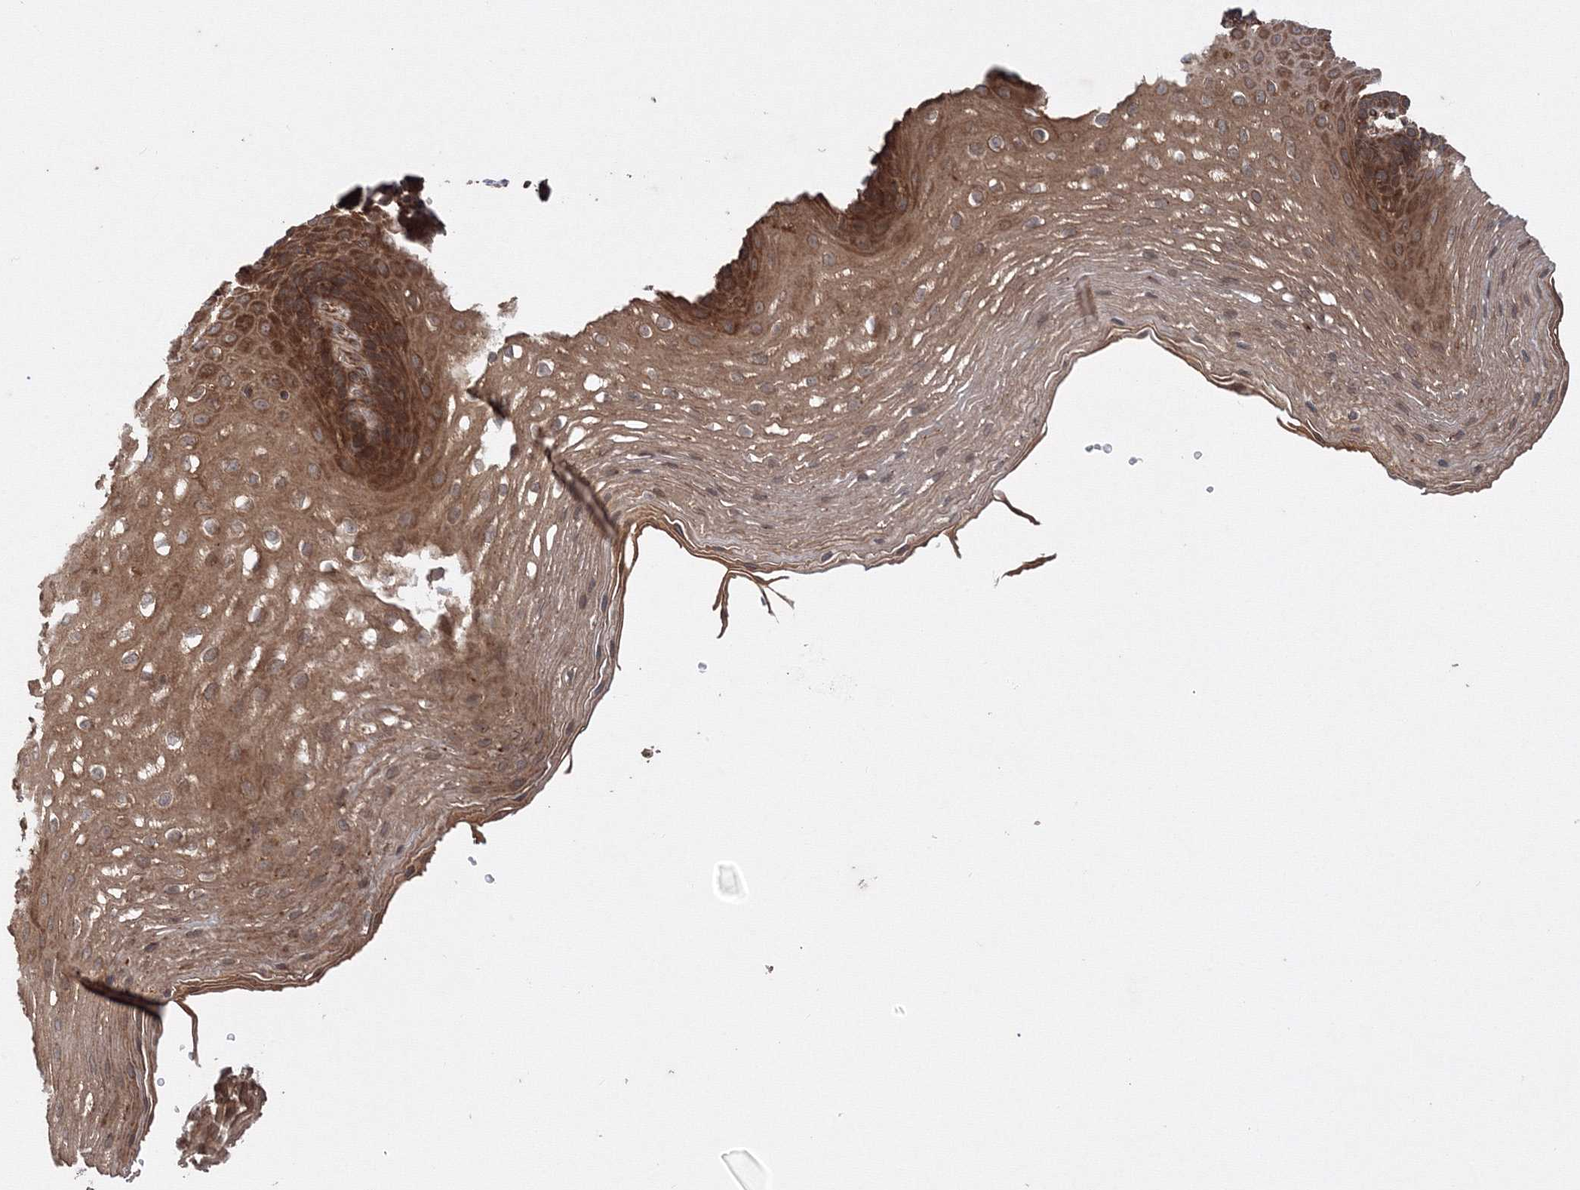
{"staining": {"intensity": "moderate", "quantity": ">75%", "location": "cytoplasmic/membranous"}, "tissue": "esophagus", "cell_type": "Squamous epithelial cells", "image_type": "normal", "snomed": [{"axis": "morphology", "description": "Normal tissue, NOS"}, {"axis": "topography", "description": "Esophagus"}], "caption": "The immunohistochemical stain highlights moderate cytoplasmic/membranous expression in squamous epithelial cells of normal esophagus. Using DAB (3,3'-diaminobenzidine) (brown) and hematoxylin (blue) stains, captured at high magnification using brightfield microscopy.", "gene": "ATG3", "patient": {"sex": "female", "age": 66}}